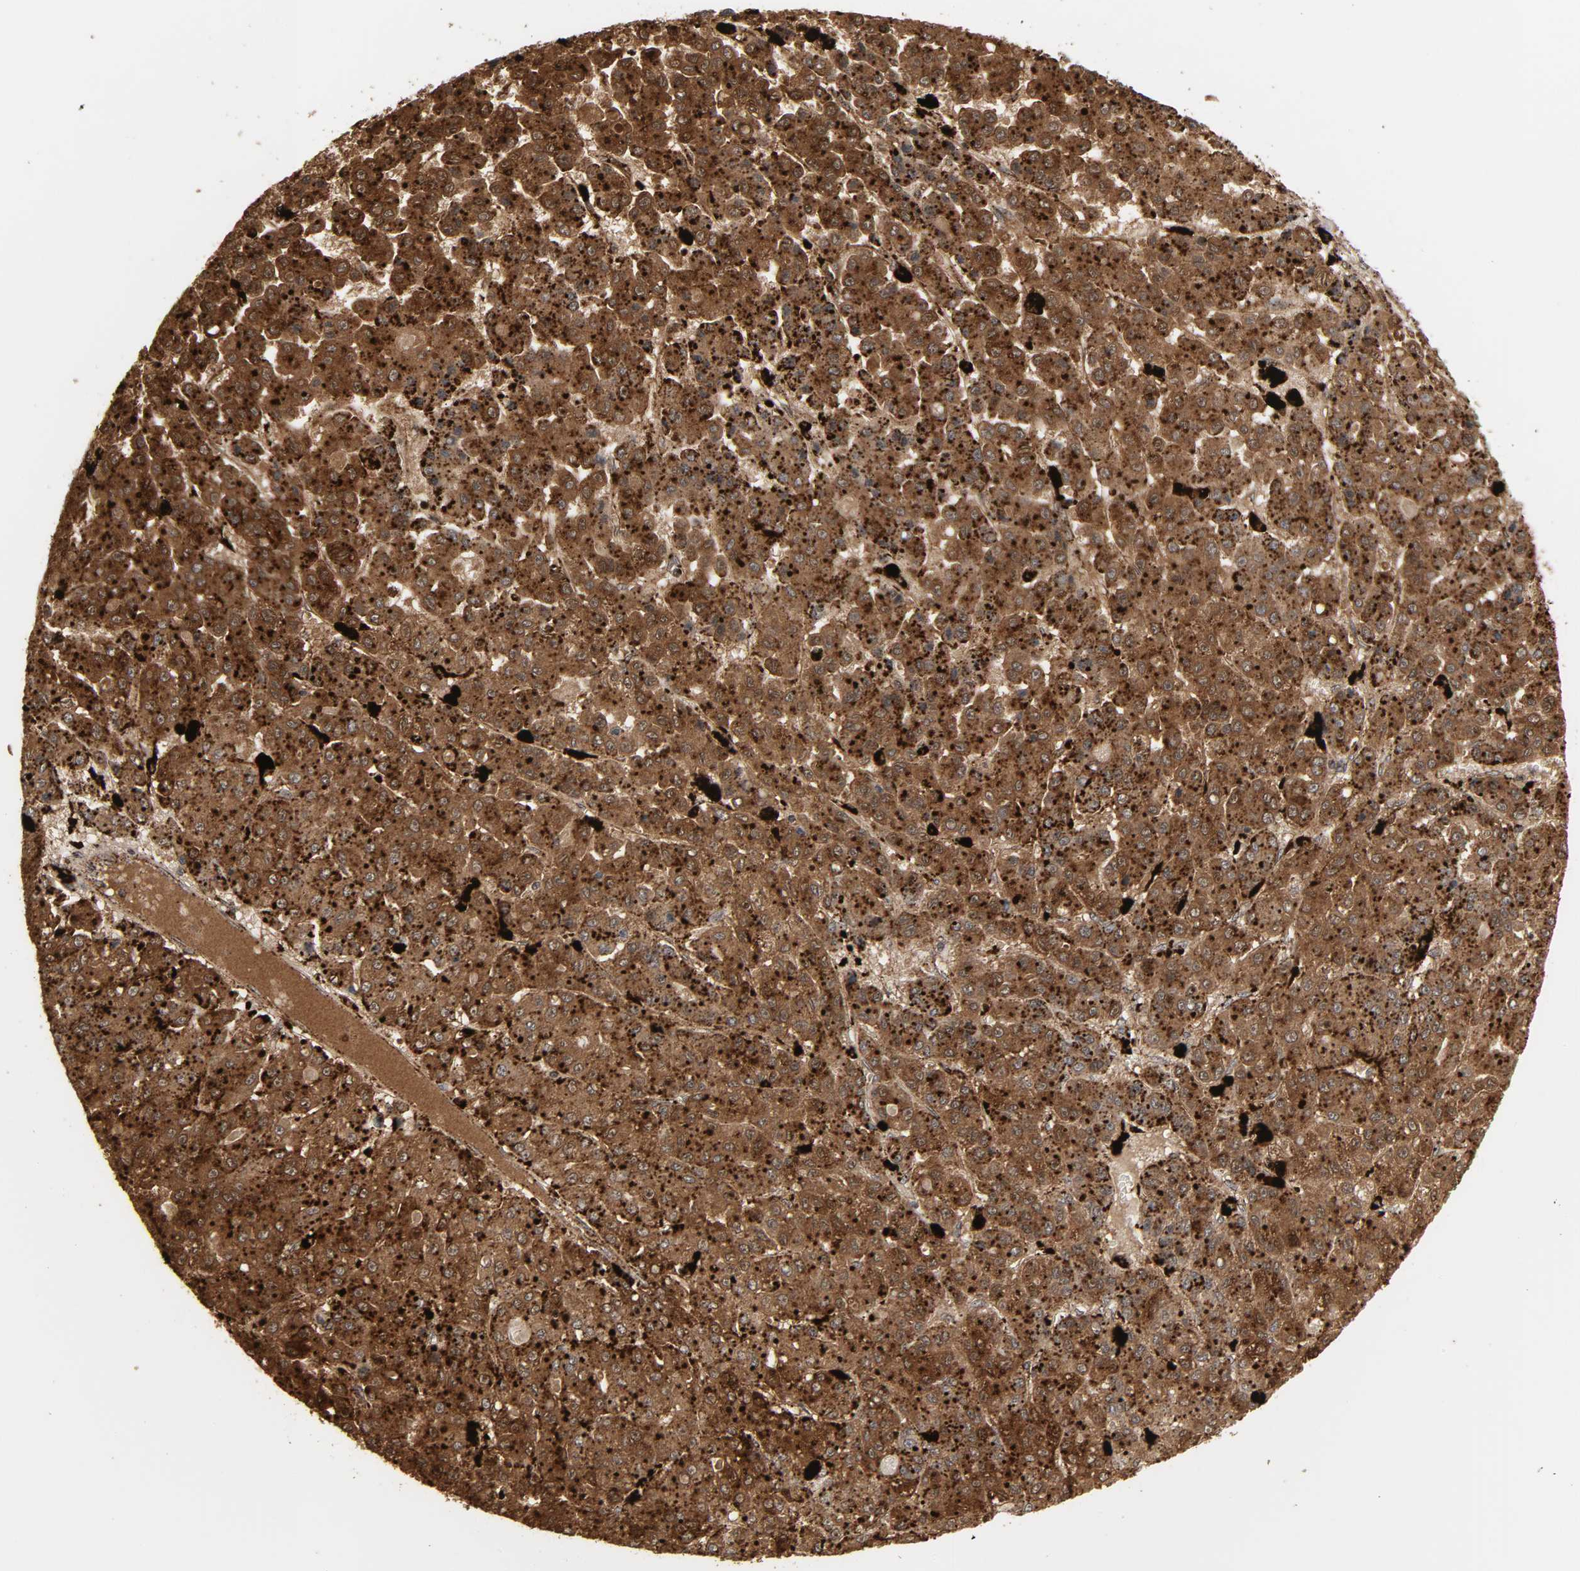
{"staining": {"intensity": "strong", "quantity": ">75%", "location": "cytoplasmic/membranous"}, "tissue": "liver cancer", "cell_type": "Tumor cells", "image_type": "cancer", "snomed": [{"axis": "morphology", "description": "Carcinoma, Hepatocellular, NOS"}, {"axis": "topography", "description": "Liver"}], "caption": "Tumor cells display high levels of strong cytoplasmic/membranous staining in approximately >75% of cells in hepatocellular carcinoma (liver).", "gene": "PSAP", "patient": {"sex": "male", "age": 70}}